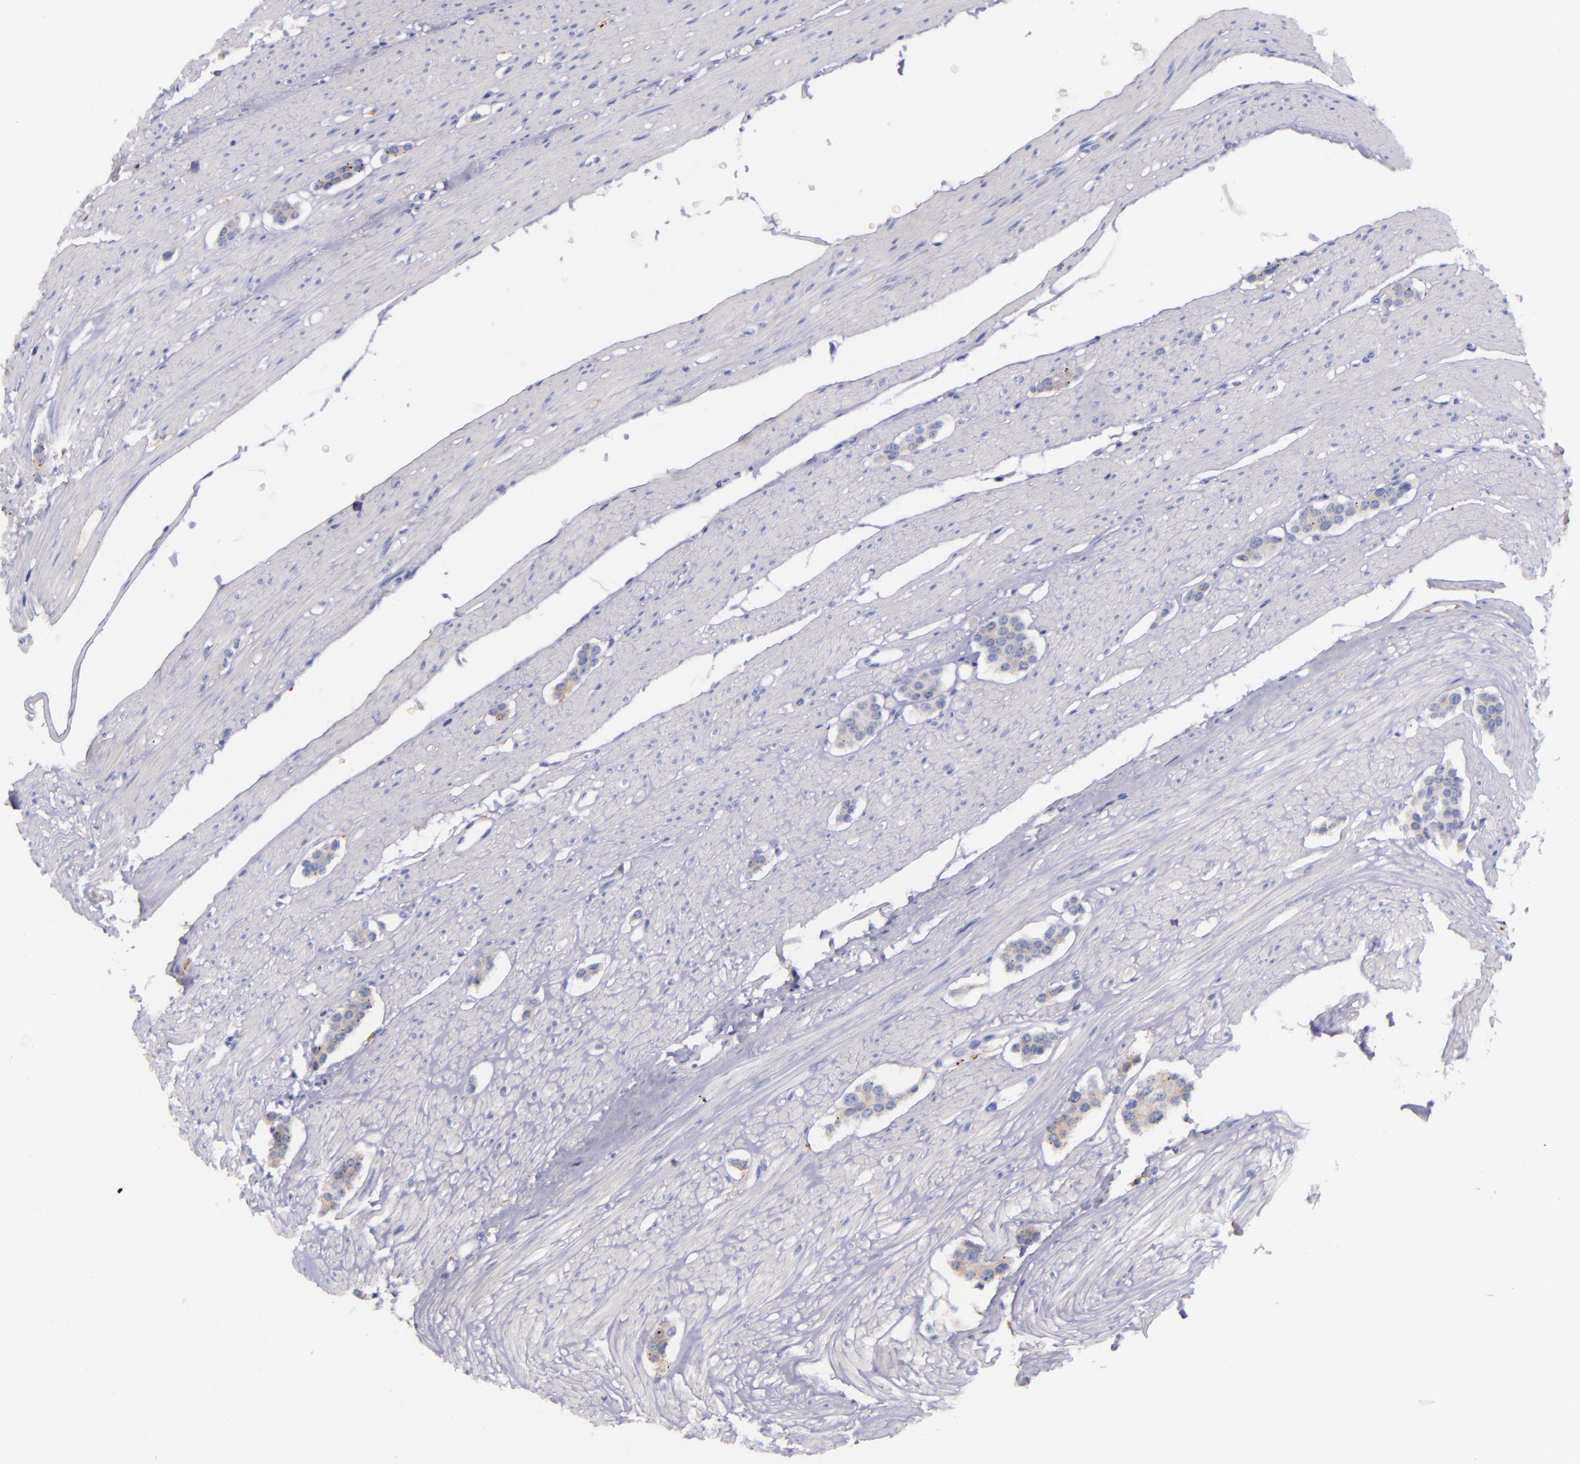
{"staining": {"intensity": "weak", "quantity": ">75%", "location": "cytoplasmic/membranous"}, "tissue": "carcinoid", "cell_type": "Tumor cells", "image_type": "cancer", "snomed": [{"axis": "morphology", "description": "Carcinoid, malignant, NOS"}, {"axis": "topography", "description": "Small intestine"}], "caption": "The micrograph shows a brown stain indicating the presence of a protein in the cytoplasmic/membranous of tumor cells in malignant carcinoid.", "gene": "KNG1", "patient": {"sex": "male", "age": 60}}